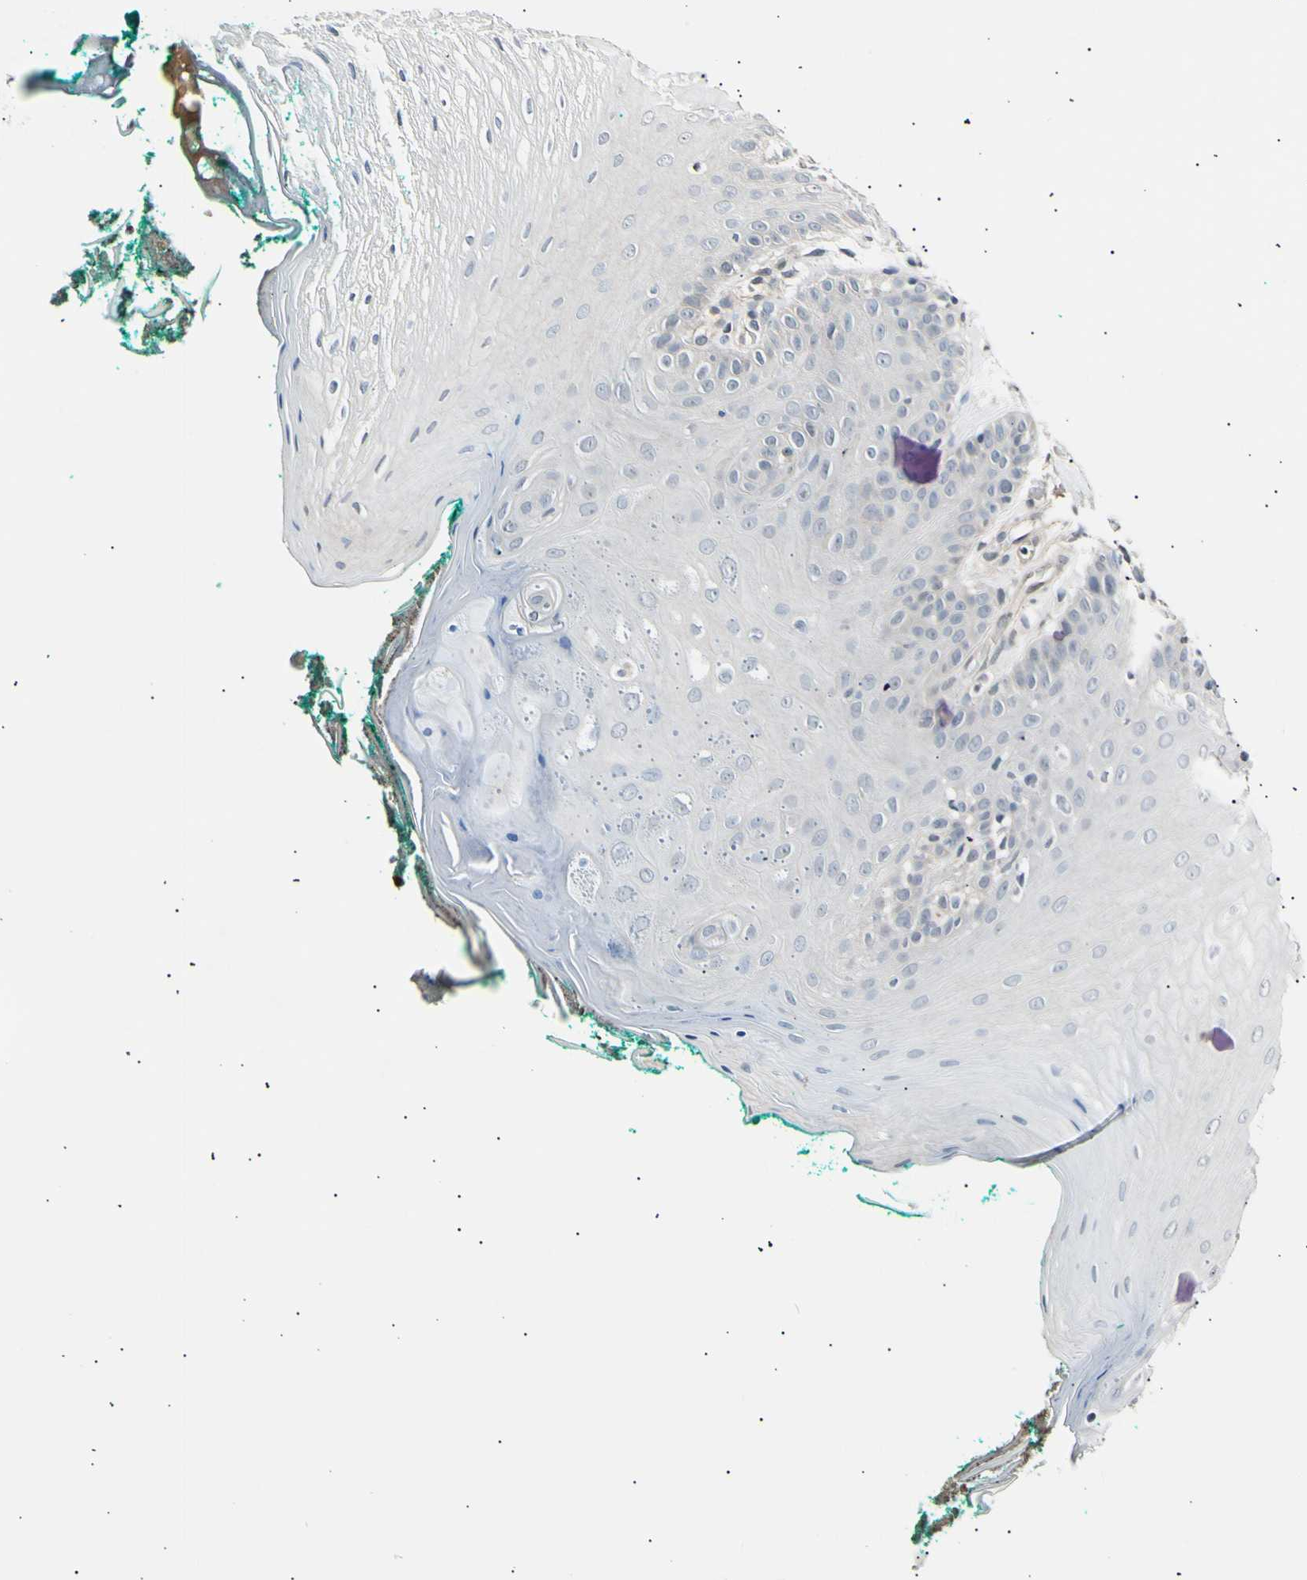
{"staining": {"intensity": "negative", "quantity": "none", "location": "none"}, "tissue": "oral mucosa", "cell_type": "Squamous epithelial cells", "image_type": "normal", "snomed": [{"axis": "morphology", "description": "Normal tissue, NOS"}, {"axis": "topography", "description": "Skeletal muscle"}, {"axis": "topography", "description": "Oral tissue"}], "caption": "An immunohistochemistry photomicrograph of normal oral mucosa is shown. There is no staining in squamous epithelial cells of oral mucosa. (DAB IHC with hematoxylin counter stain).", "gene": "AK1", "patient": {"sex": "male", "age": 58}}